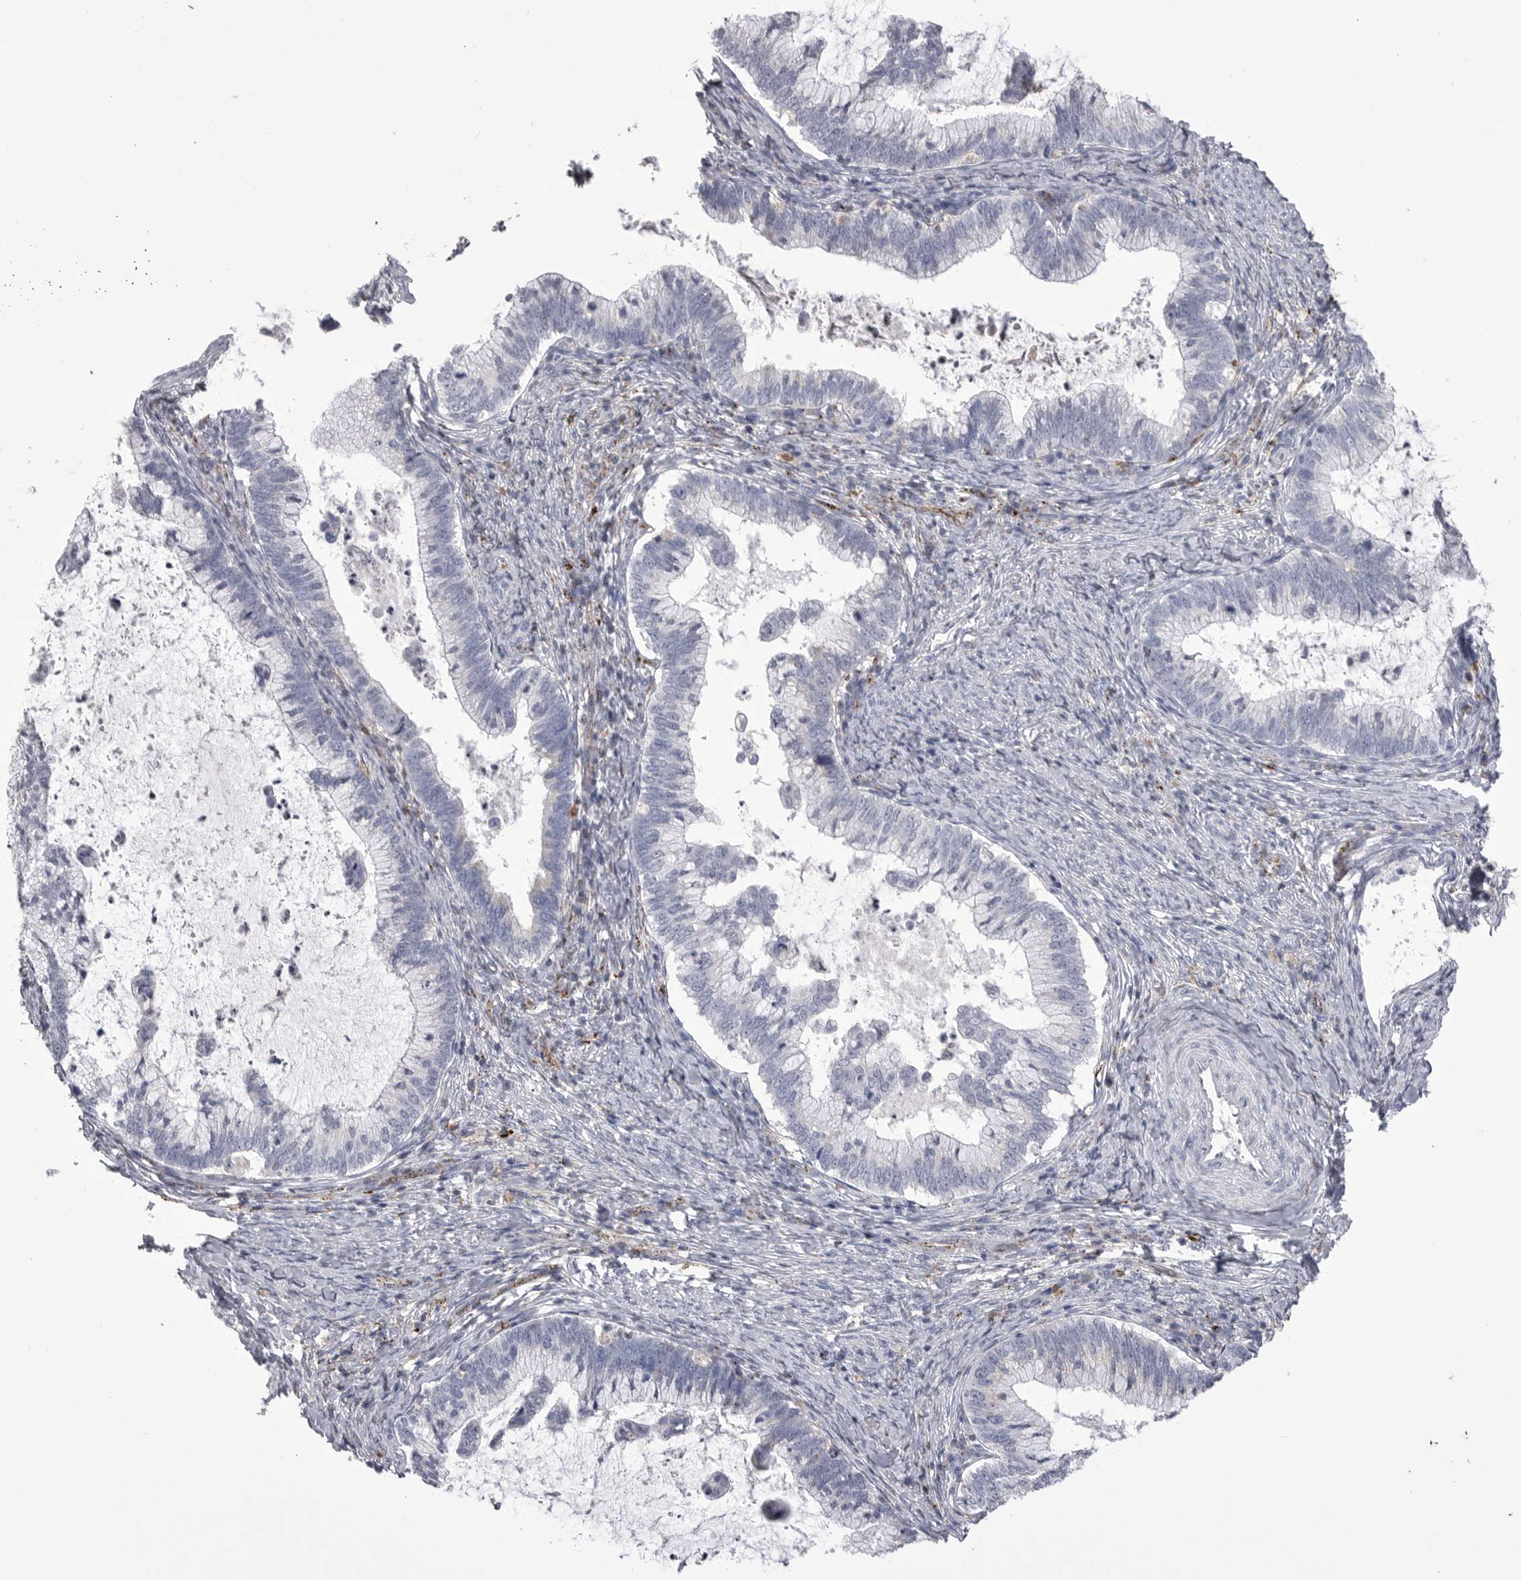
{"staining": {"intensity": "negative", "quantity": "none", "location": "none"}, "tissue": "cervical cancer", "cell_type": "Tumor cells", "image_type": "cancer", "snomed": [{"axis": "morphology", "description": "Adenocarcinoma, NOS"}, {"axis": "topography", "description": "Cervix"}], "caption": "Cervical cancer (adenocarcinoma) was stained to show a protein in brown. There is no significant positivity in tumor cells.", "gene": "PSPN", "patient": {"sex": "female", "age": 36}}